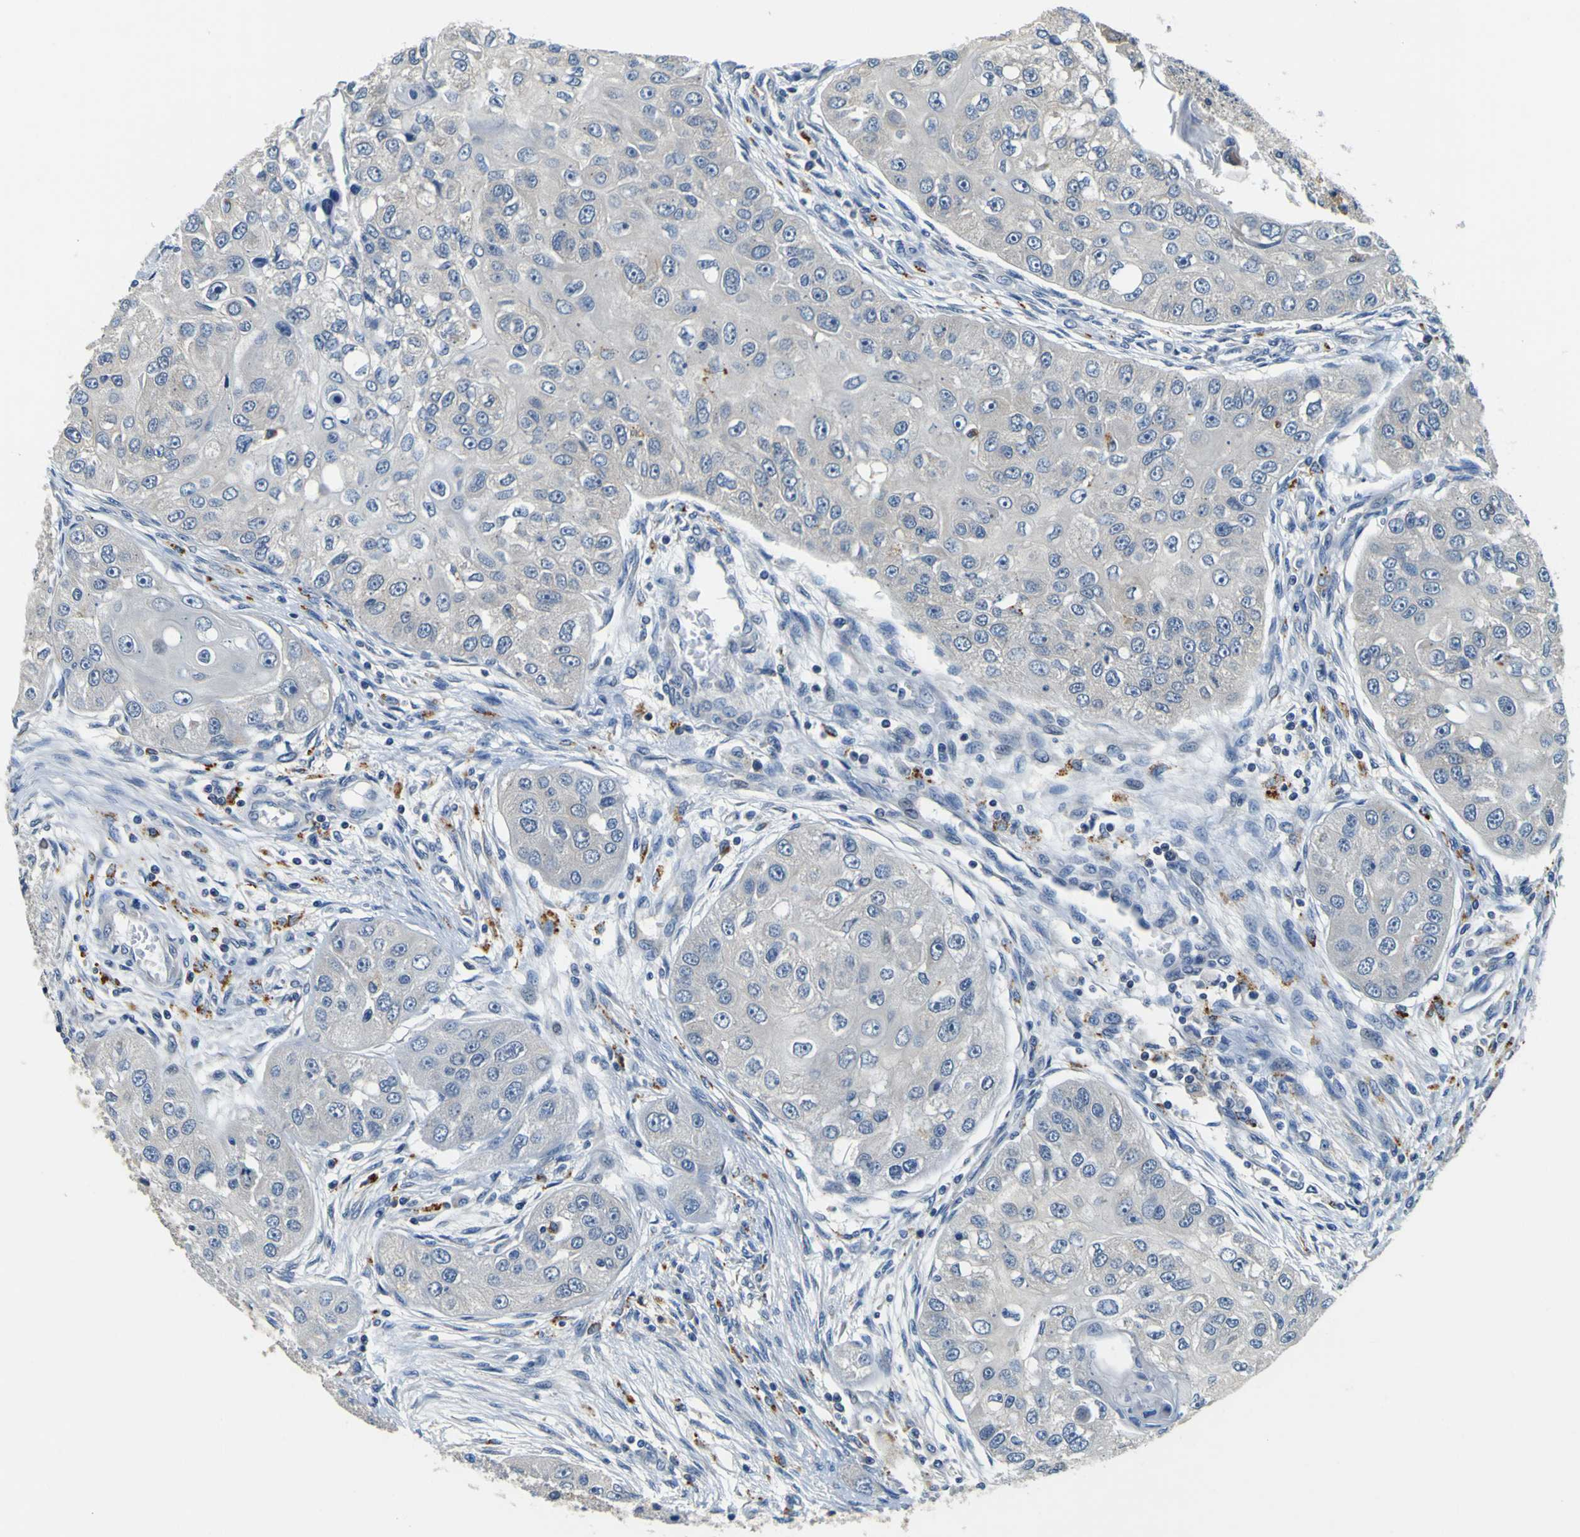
{"staining": {"intensity": "negative", "quantity": "none", "location": "none"}, "tissue": "head and neck cancer", "cell_type": "Tumor cells", "image_type": "cancer", "snomed": [{"axis": "morphology", "description": "Normal tissue, NOS"}, {"axis": "morphology", "description": "Squamous cell carcinoma, NOS"}, {"axis": "topography", "description": "Skeletal muscle"}, {"axis": "topography", "description": "Head-Neck"}], "caption": "Immunohistochemistry (IHC) photomicrograph of neoplastic tissue: human head and neck cancer stained with DAB (3,3'-diaminobenzidine) exhibits no significant protein expression in tumor cells.", "gene": "TNIK", "patient": {"sex": "male", "age": 51}}